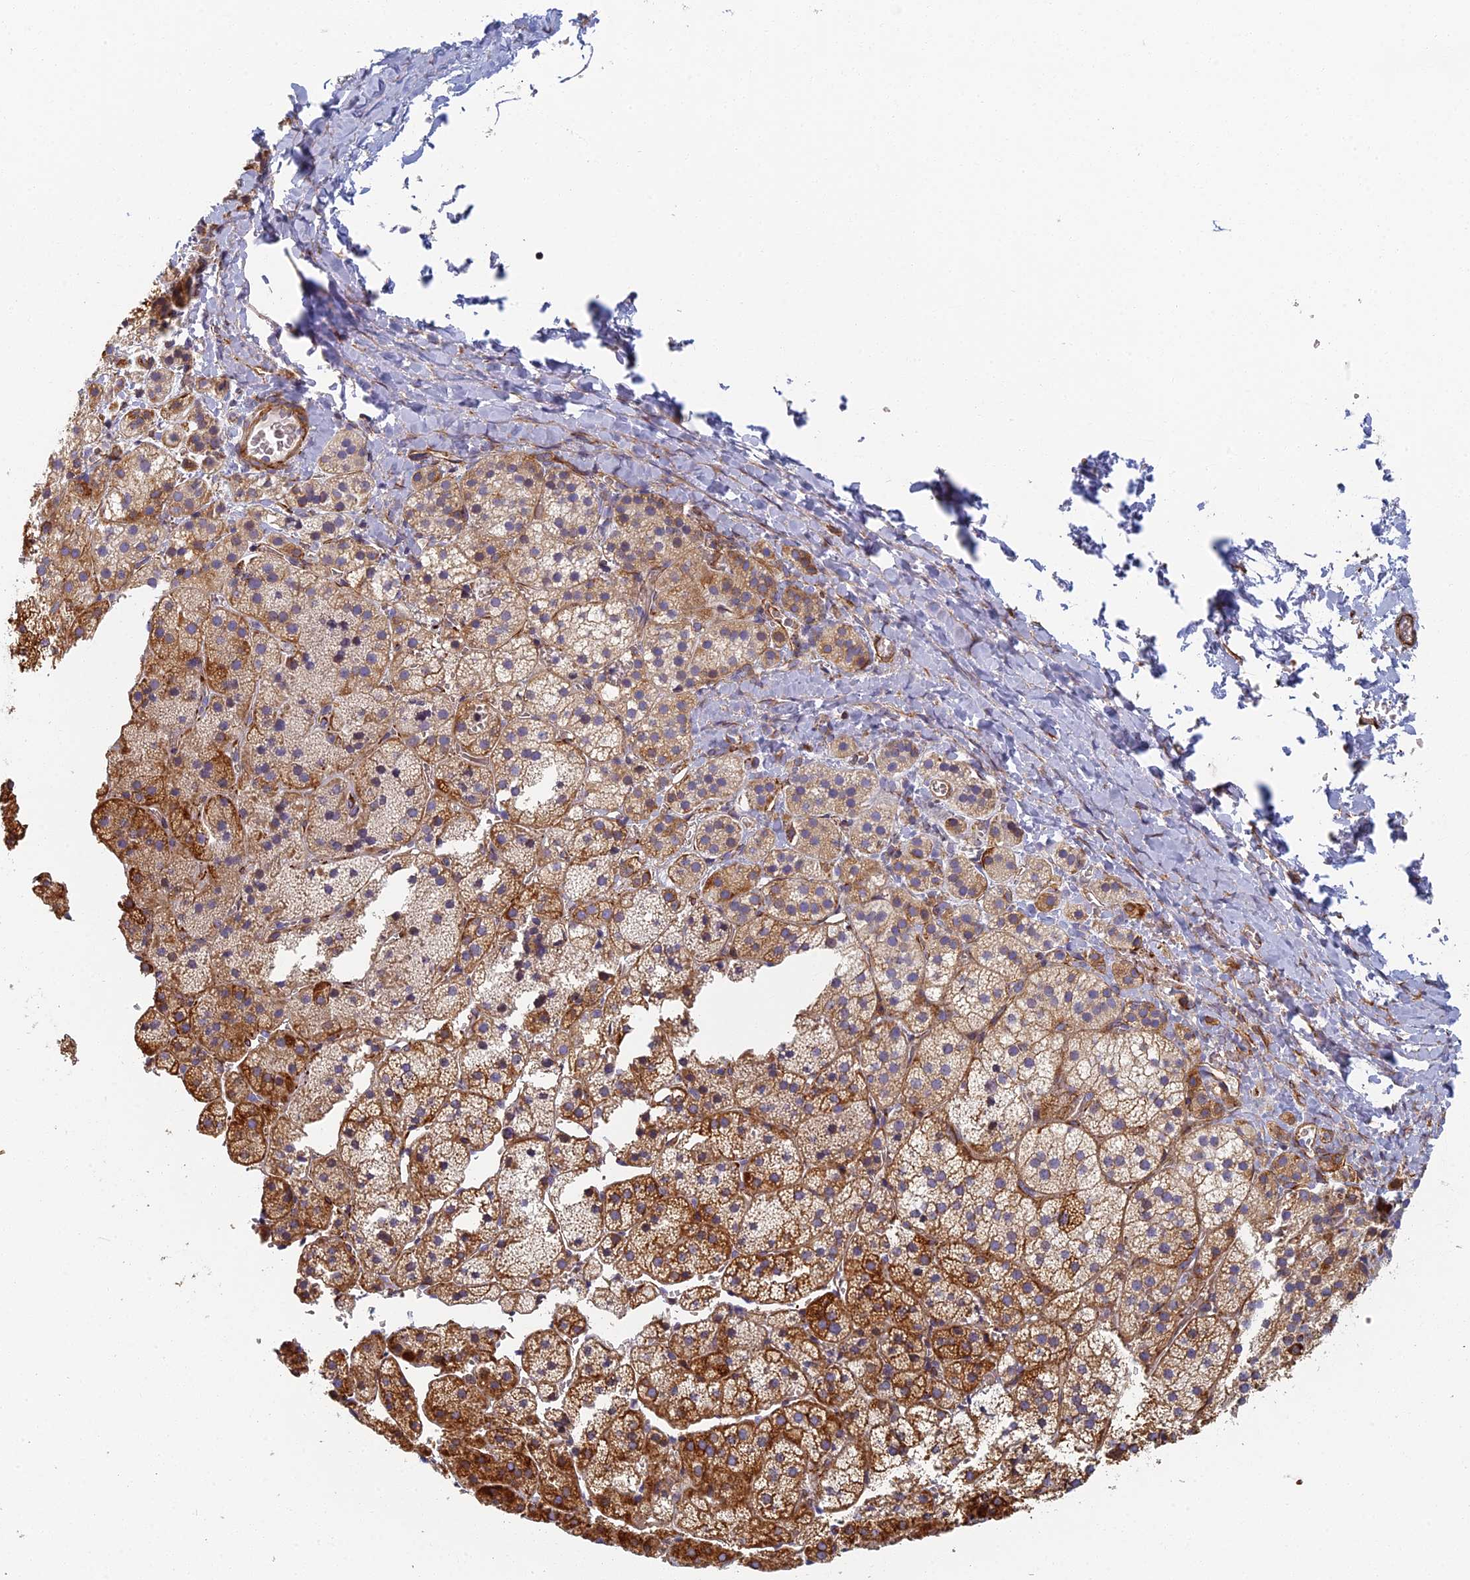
{"staining": {"intensity": "strong", "quantity": ">75%", "location": "cytoplasmic/membranous"}, "tissue": "adrenal gland", "cell_type": "Glandular cells", "image_type": "normal", "snomed": [{"axis": "morphology", "description": "Normal tissue, NOS"}, {"axis": "topography", "description": "Adrenal gland"}], "caption": "Adrenal gland stained with DAB immunohistochemistry (IHC) displays high levels of strong cytoplasmic/membranous positivity in approximately >75% of glandular cells. Nuclei are stained in blue.", "gene": "ABCB10", "patient": {"sex": "female", "age": 44}}